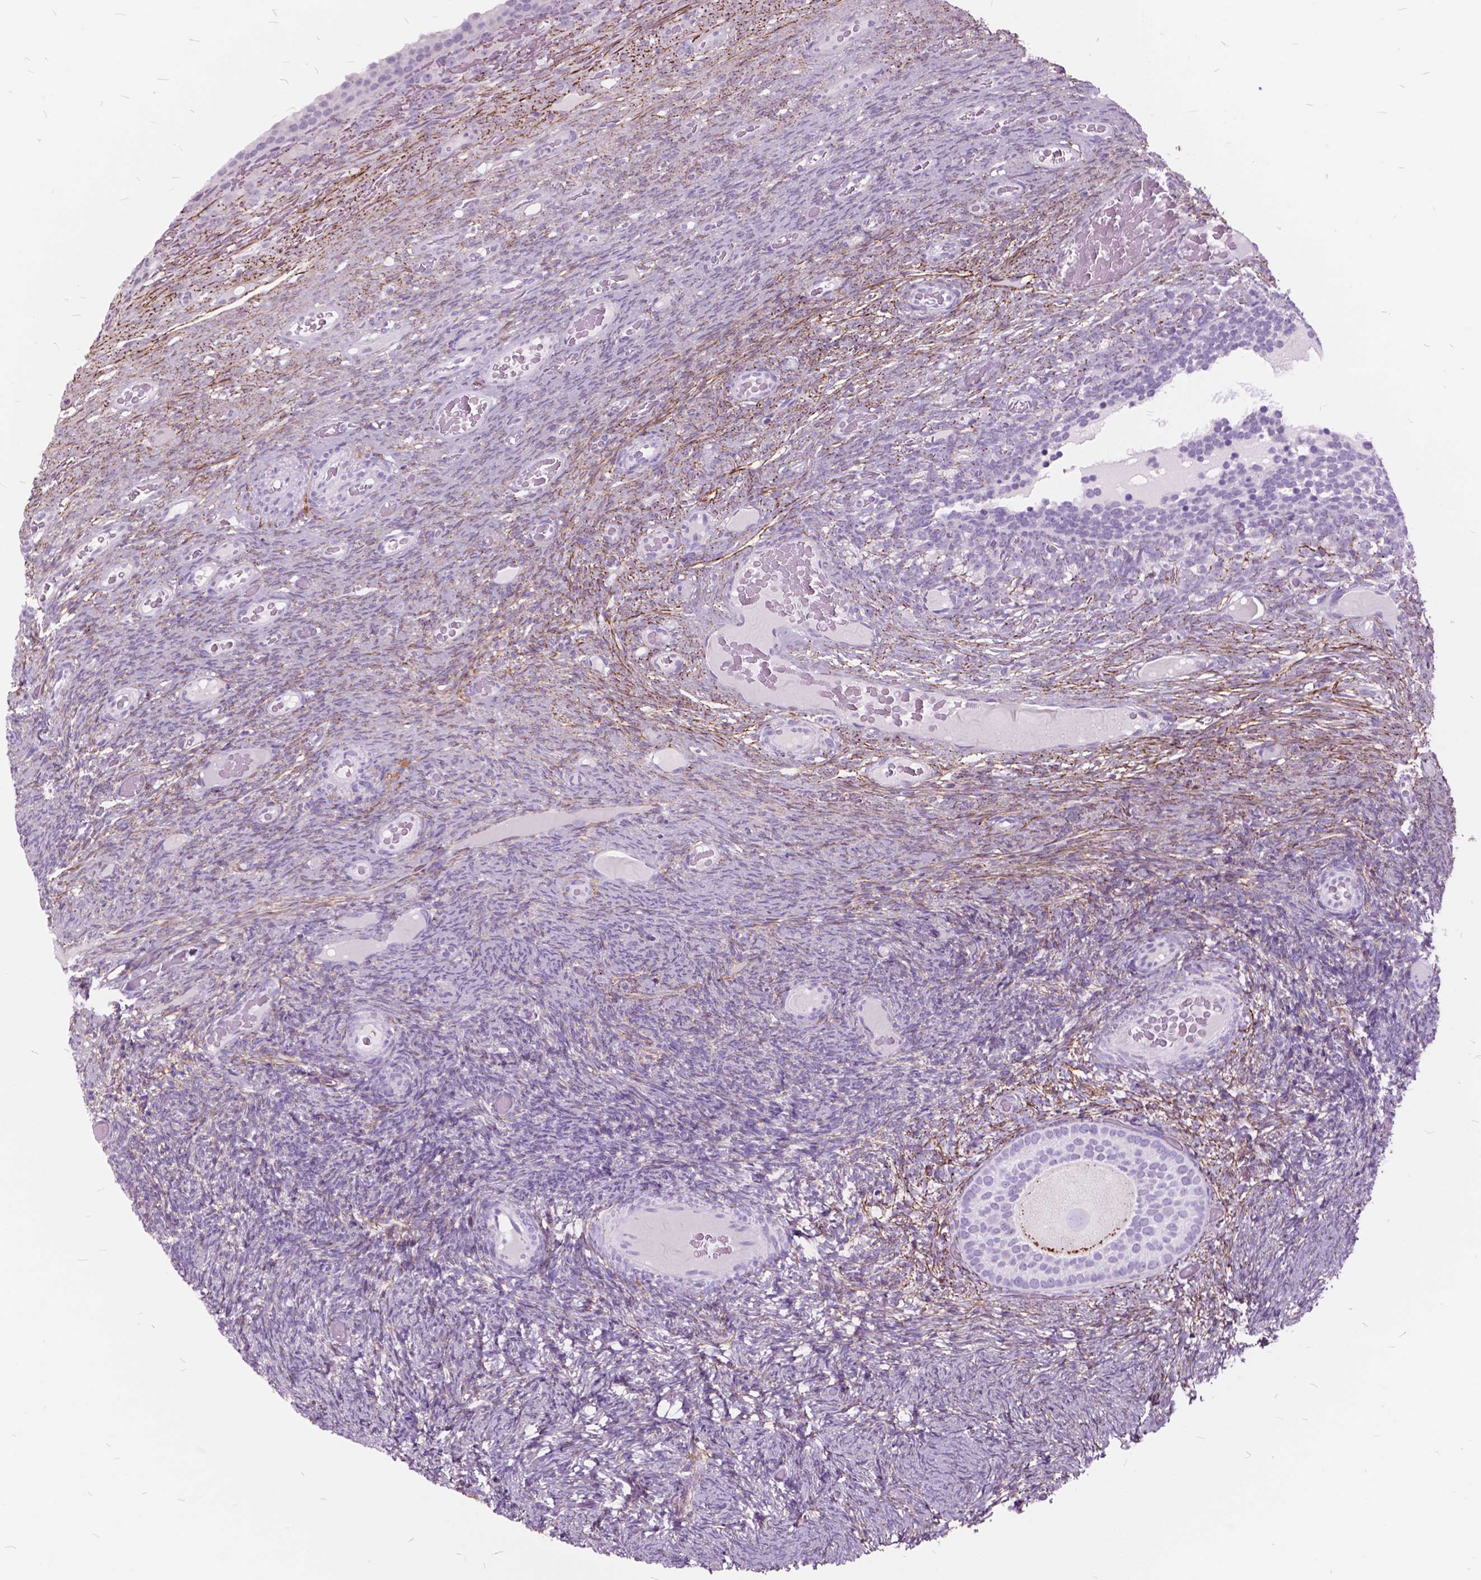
{"staining": {"intensity": "moderate", "quantity": "<25%", "location": "cytoplasmic/membranous"}, "tissue": "ovary", "cell_type": "Follicle cells", "image_type": "normal", "snomed": [{"axis": "morphology", "description": "Normal tissue, NOS"}, {"axis": "topography", "description": "Ovary"}], "caption": "An IHC micrograph of benign tissue is shown. Protein staining in brown shows moderate cytoplasmic/membranous positivity in ovary within follicle cells.", "gene": "GDF9", "patient": {"sex": "female", "age": 34}}